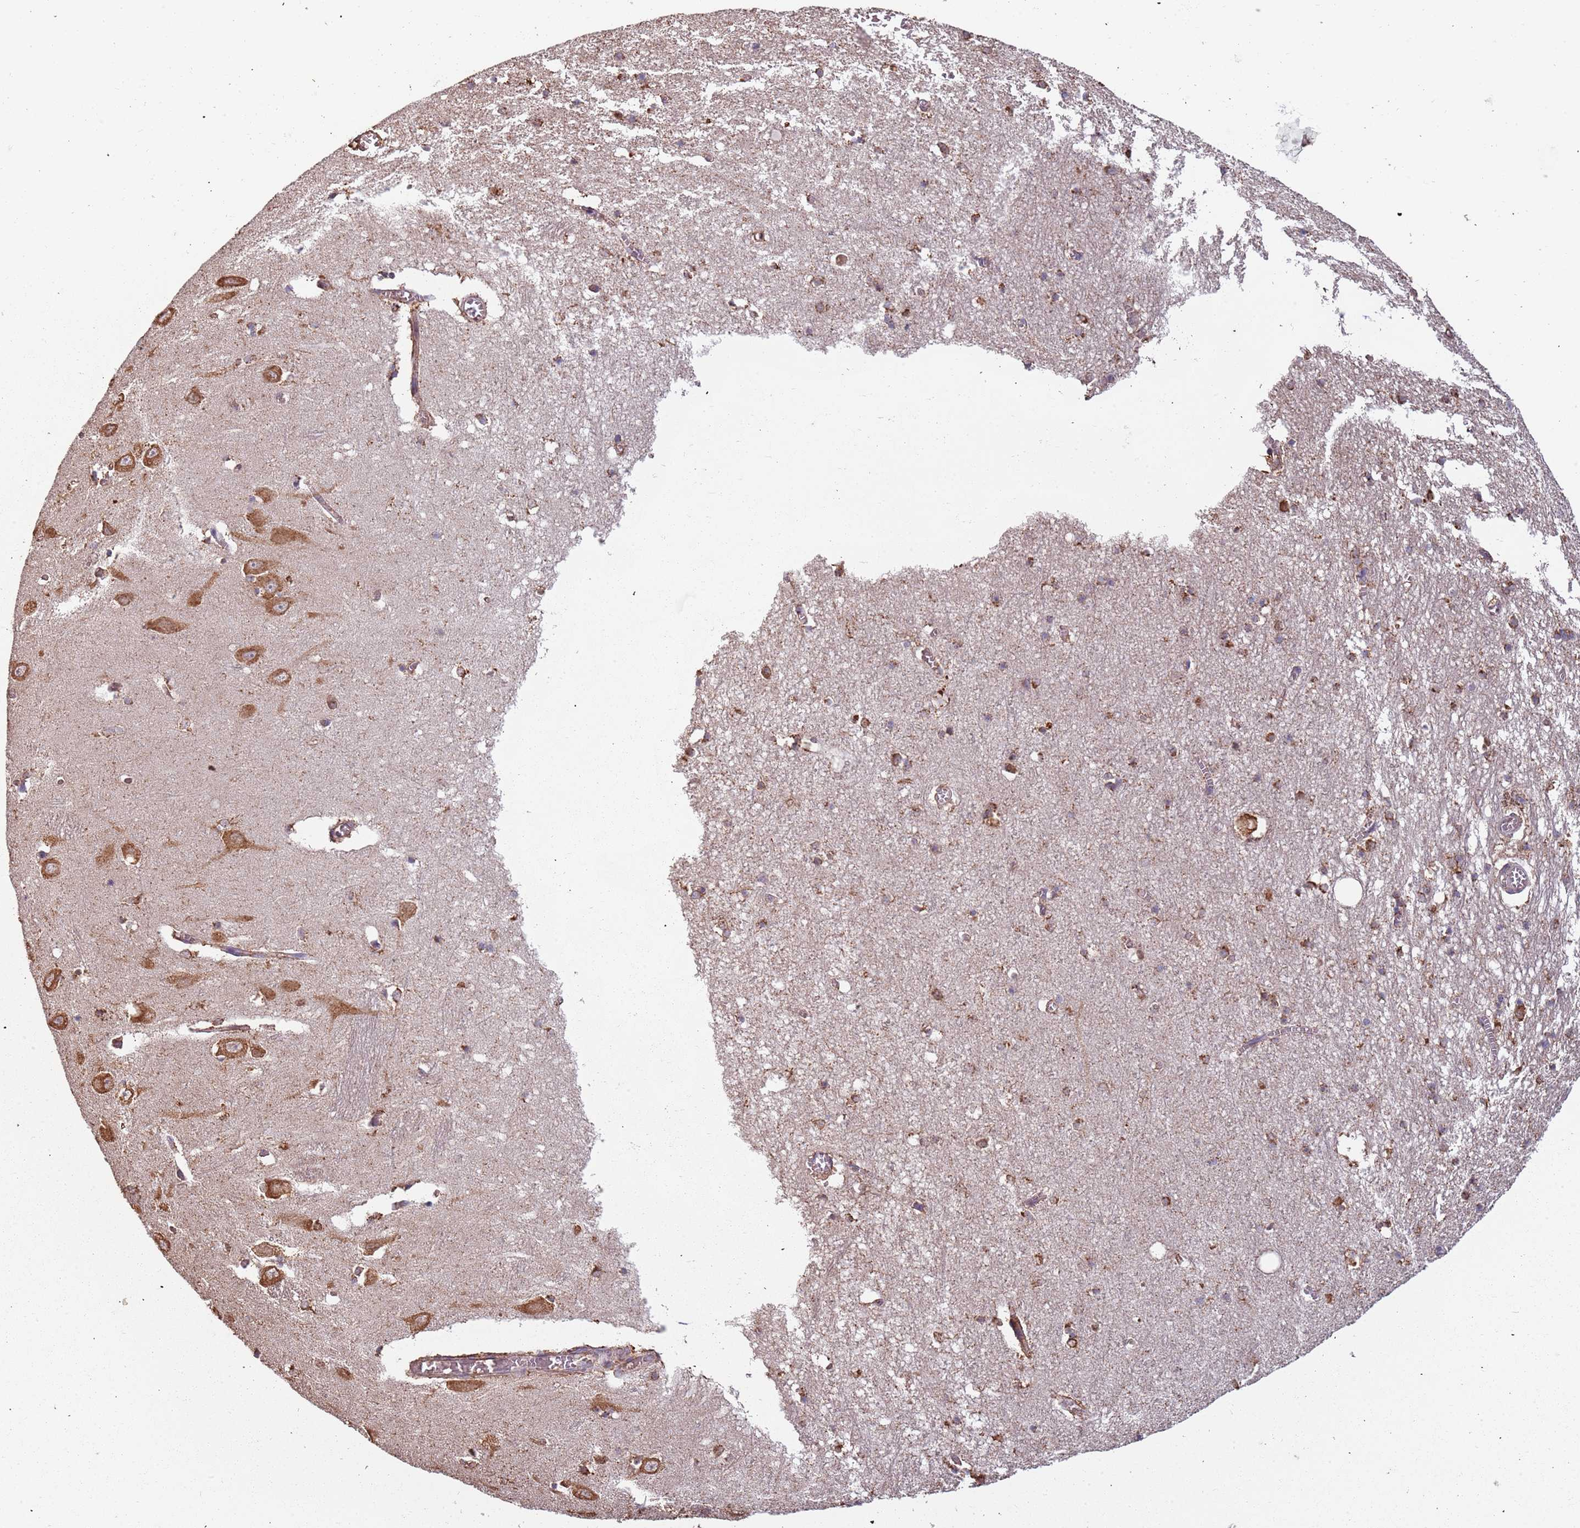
{"staining": {"intensity": "moderate", "quantity": "<25%", "location": "cytoplasmic/membranous"}, "tissue": "hippocampus", "cell_type": "Glial cells", "image_type": "normal", "snomed": [{"axis": "morphology", "description": "Normal tissue, NOS"}, {"axis": "topography", "description": "Hippocampus"}], "caption": "The immunohistochemical stain shows moderate cytoplasmic/membranous staining in glial cells of benign hippocampus. The staining was performed using DAB to visualize the protein expression in brown, while the nuclei were stained in blue with hematoxylin (Magnification: 20x).", "gene": "ATOSB", "patient": {"sex": "male", "age": 70}}